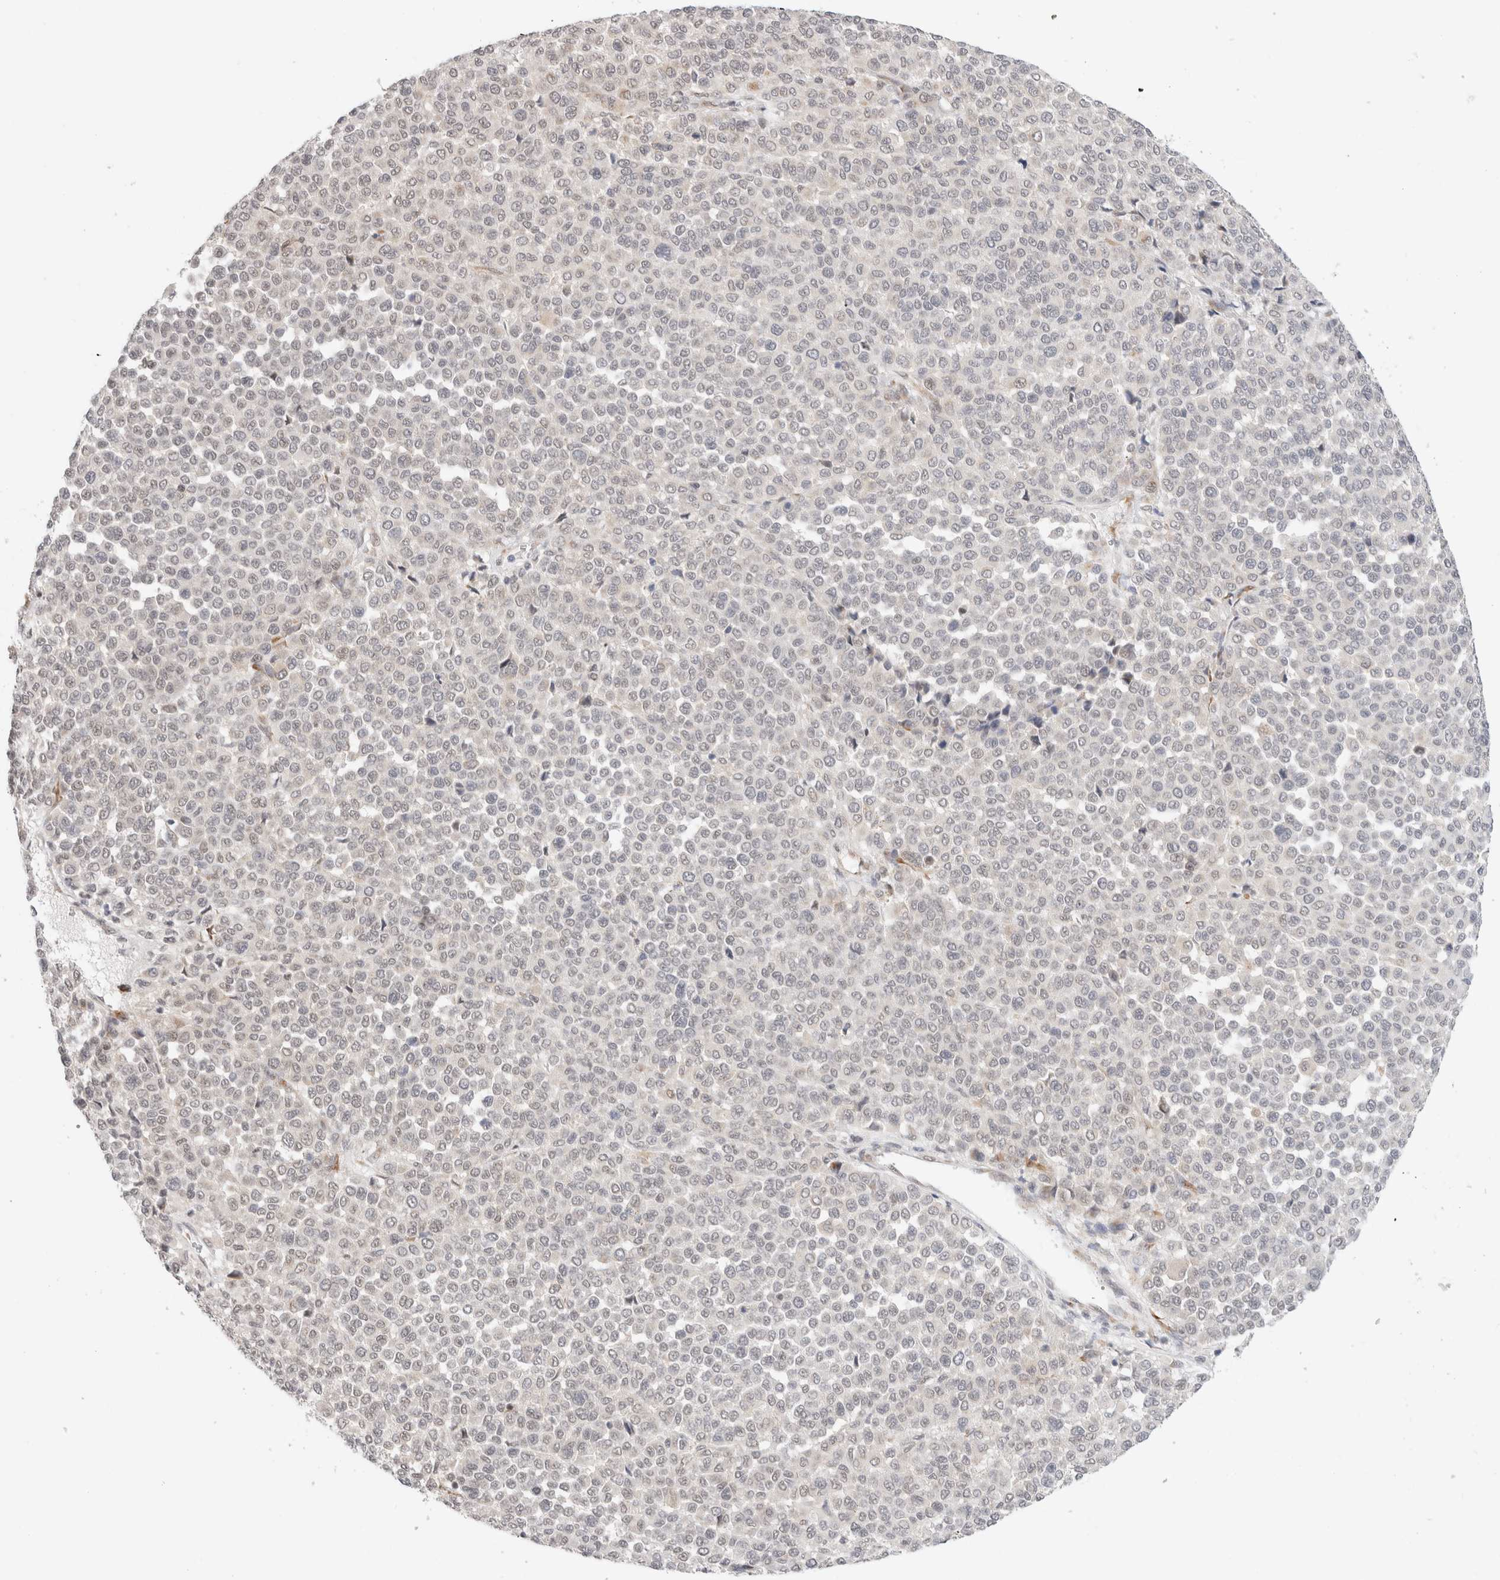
{"staining": {"intensity": "negative", "quantity": "none", "location": "none"}, "tissue": "melanoma", "cell_type": "Tumor cells", "image_type": "cancer", "snomed": [{"axis": "morphology", "description": "Malignant melanoma, Metastatic site"}, {"axis": "topography", "description": "Pancreas"}], "caption": "Immunohistochemistry photomicrograph of human malignant melanoma (metastatic site) stained for a protein (brown), which exhibits no positivity in tumor cells.", "gene": "HDLBP", "patient": {"sex": "female", "age": 30}}